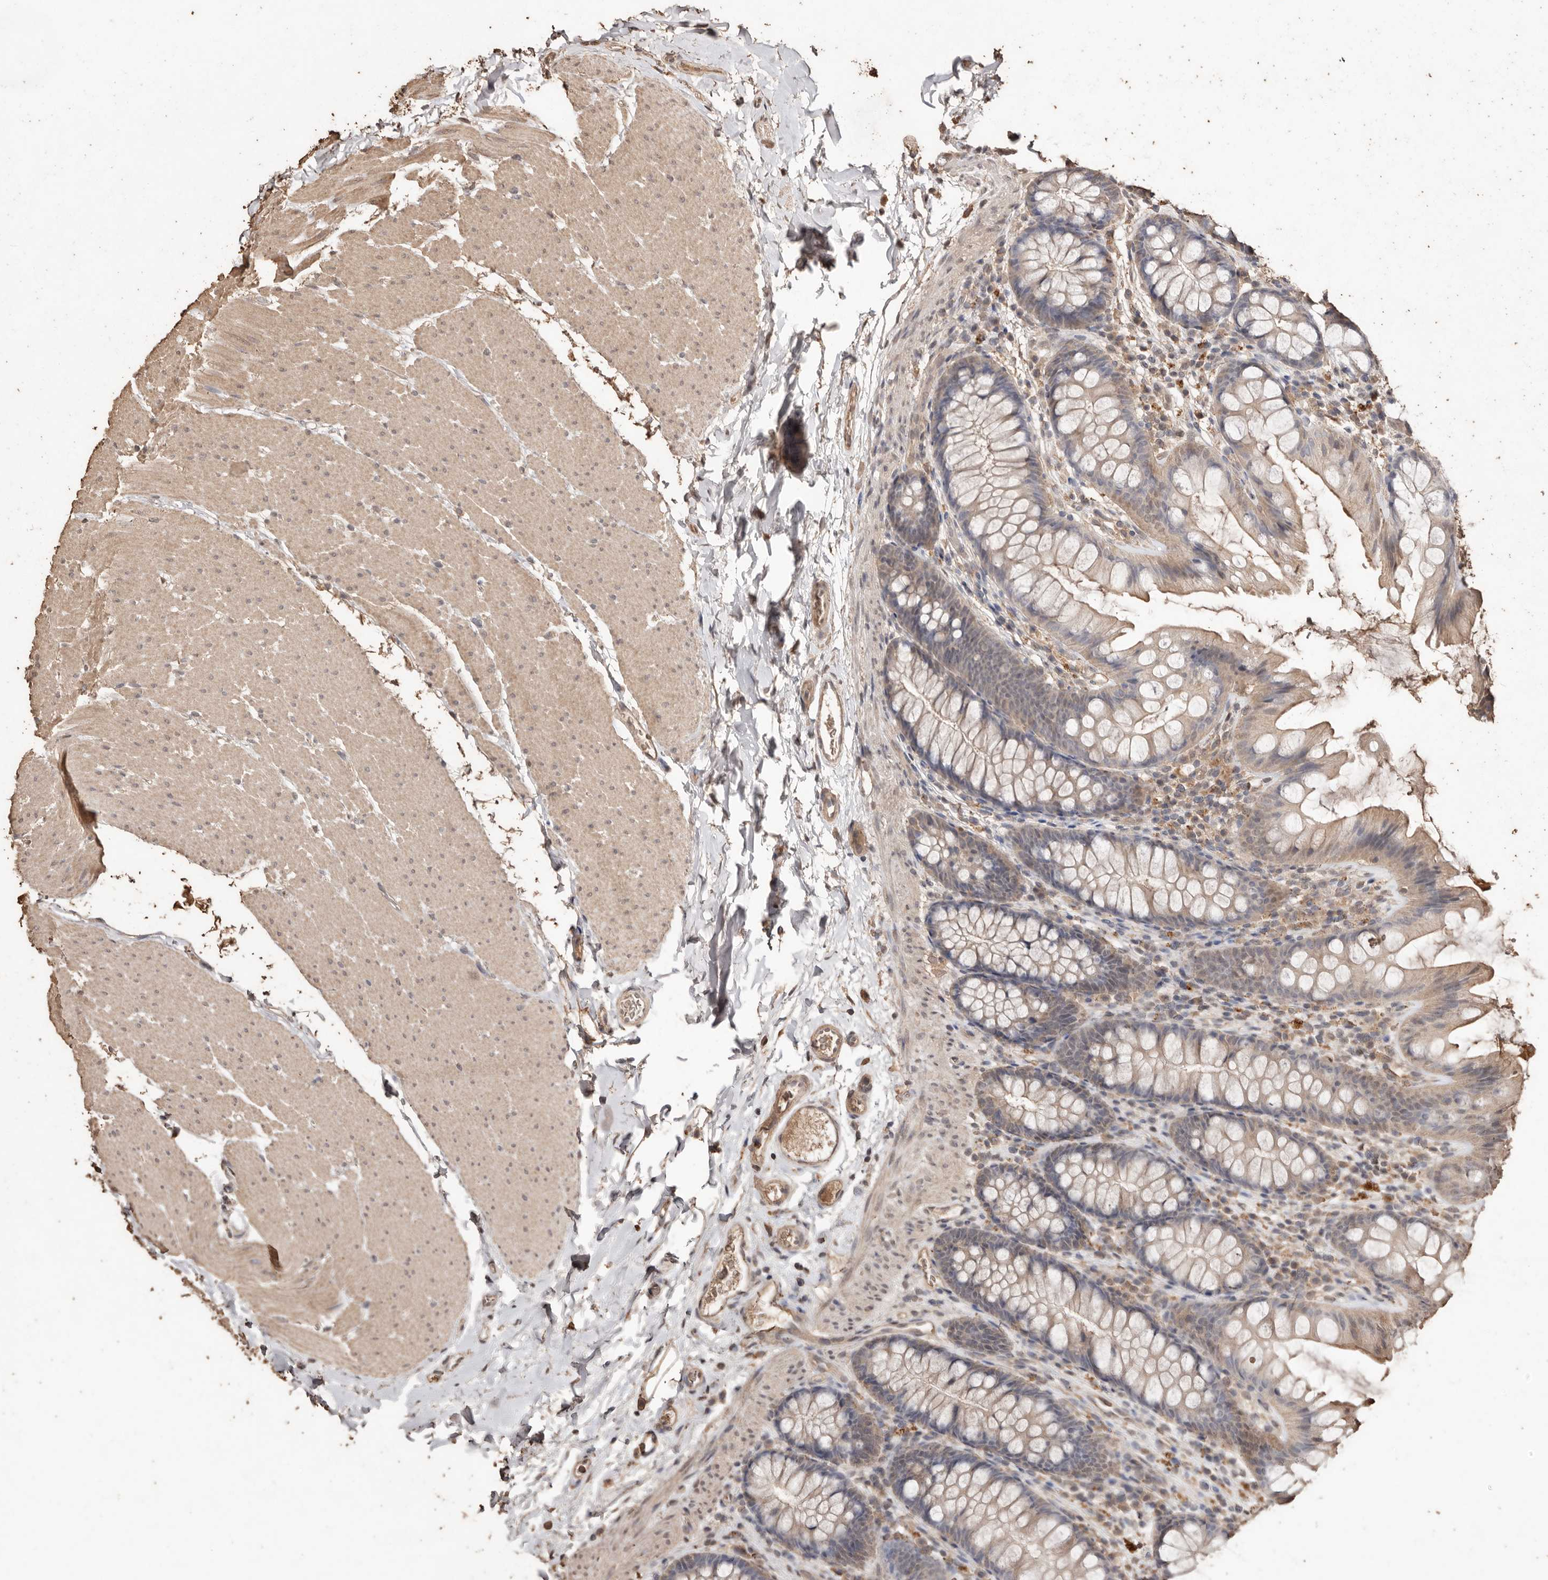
{"staining": {"intensity": "moderate", "quantity": ">75%", "location": "cytoplasmic/membranous"}, "tissue": "colon", "cell_type": "Endothelial cells", "image_type": "normal", "snomed": [{"axis": "morphology", "description": "Normal tissue, NOS"}, {"axis": "topography", "description": "Colon"}], "caption": "About >75% of endothelial cells in benign colon exhibit moderate cytoplasmic/membranous protein staining as visualized by brown immunohistochemical staining.", "gene": "PKDCC", "patient": {"sex": "female", "age": 62}}